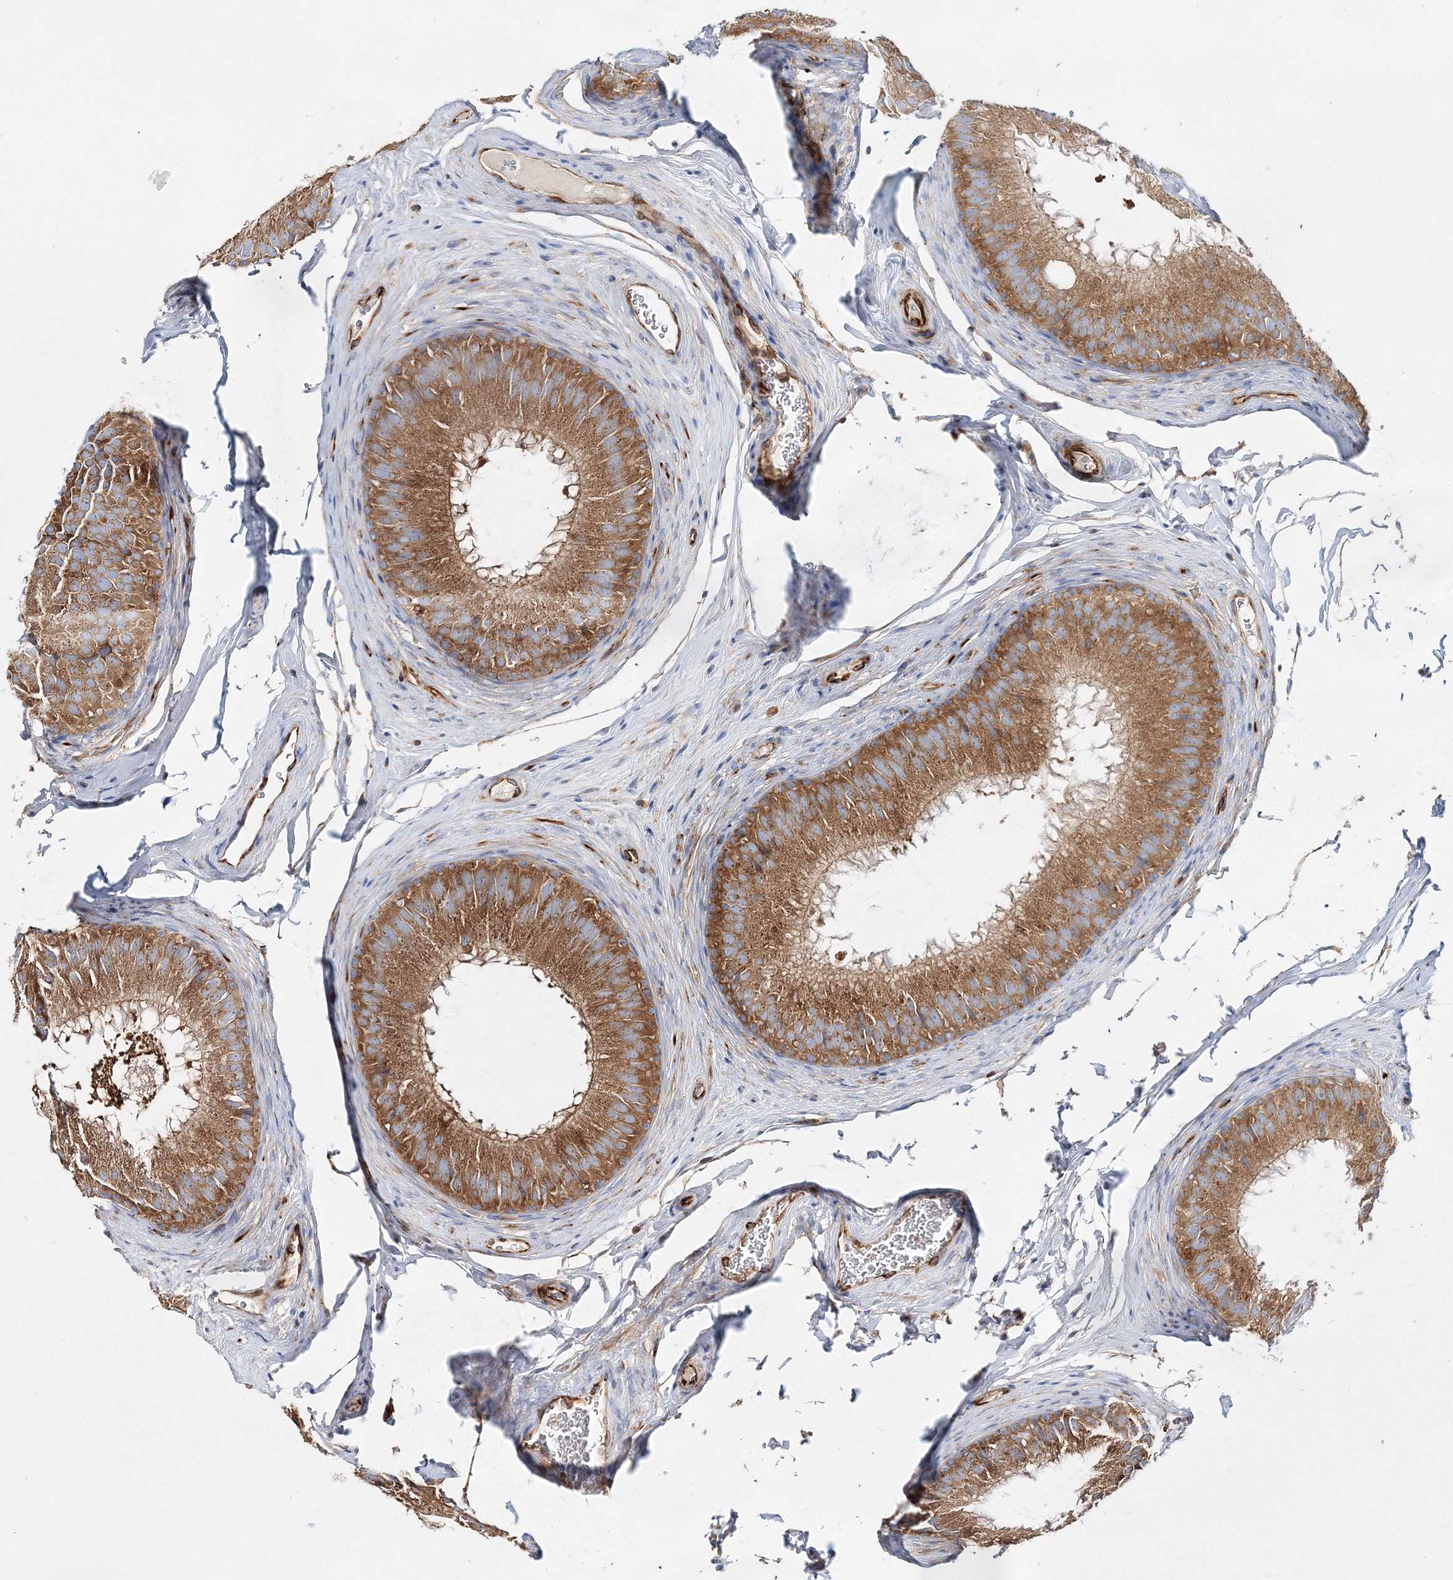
{"staining": {"intensity": "moderate", "quantity": ">75%", "location": "cytoplasmic/membranous"}, "tissue": "epididymis", "cell_type": "Glandular cells", "image_type": "normal", "snomed": [{"axis": "morphology", "description": "Normal tissue, NOS"}, {"axis": "topography", "description": "Epididymis"}], "caption": "Protein analysis of benign epididymis displays moderate cytoplasmic/membranous staining in approximately >75% of glandular cells. The protein of interest is stained brown, and the nuclei are stained in blue (DAB (3,3'-diaminobenzidine) IHC with brightfield microscopy, high magnification).", "gene": "WDR37", "patient": {"sex": "male", "age": 32}}